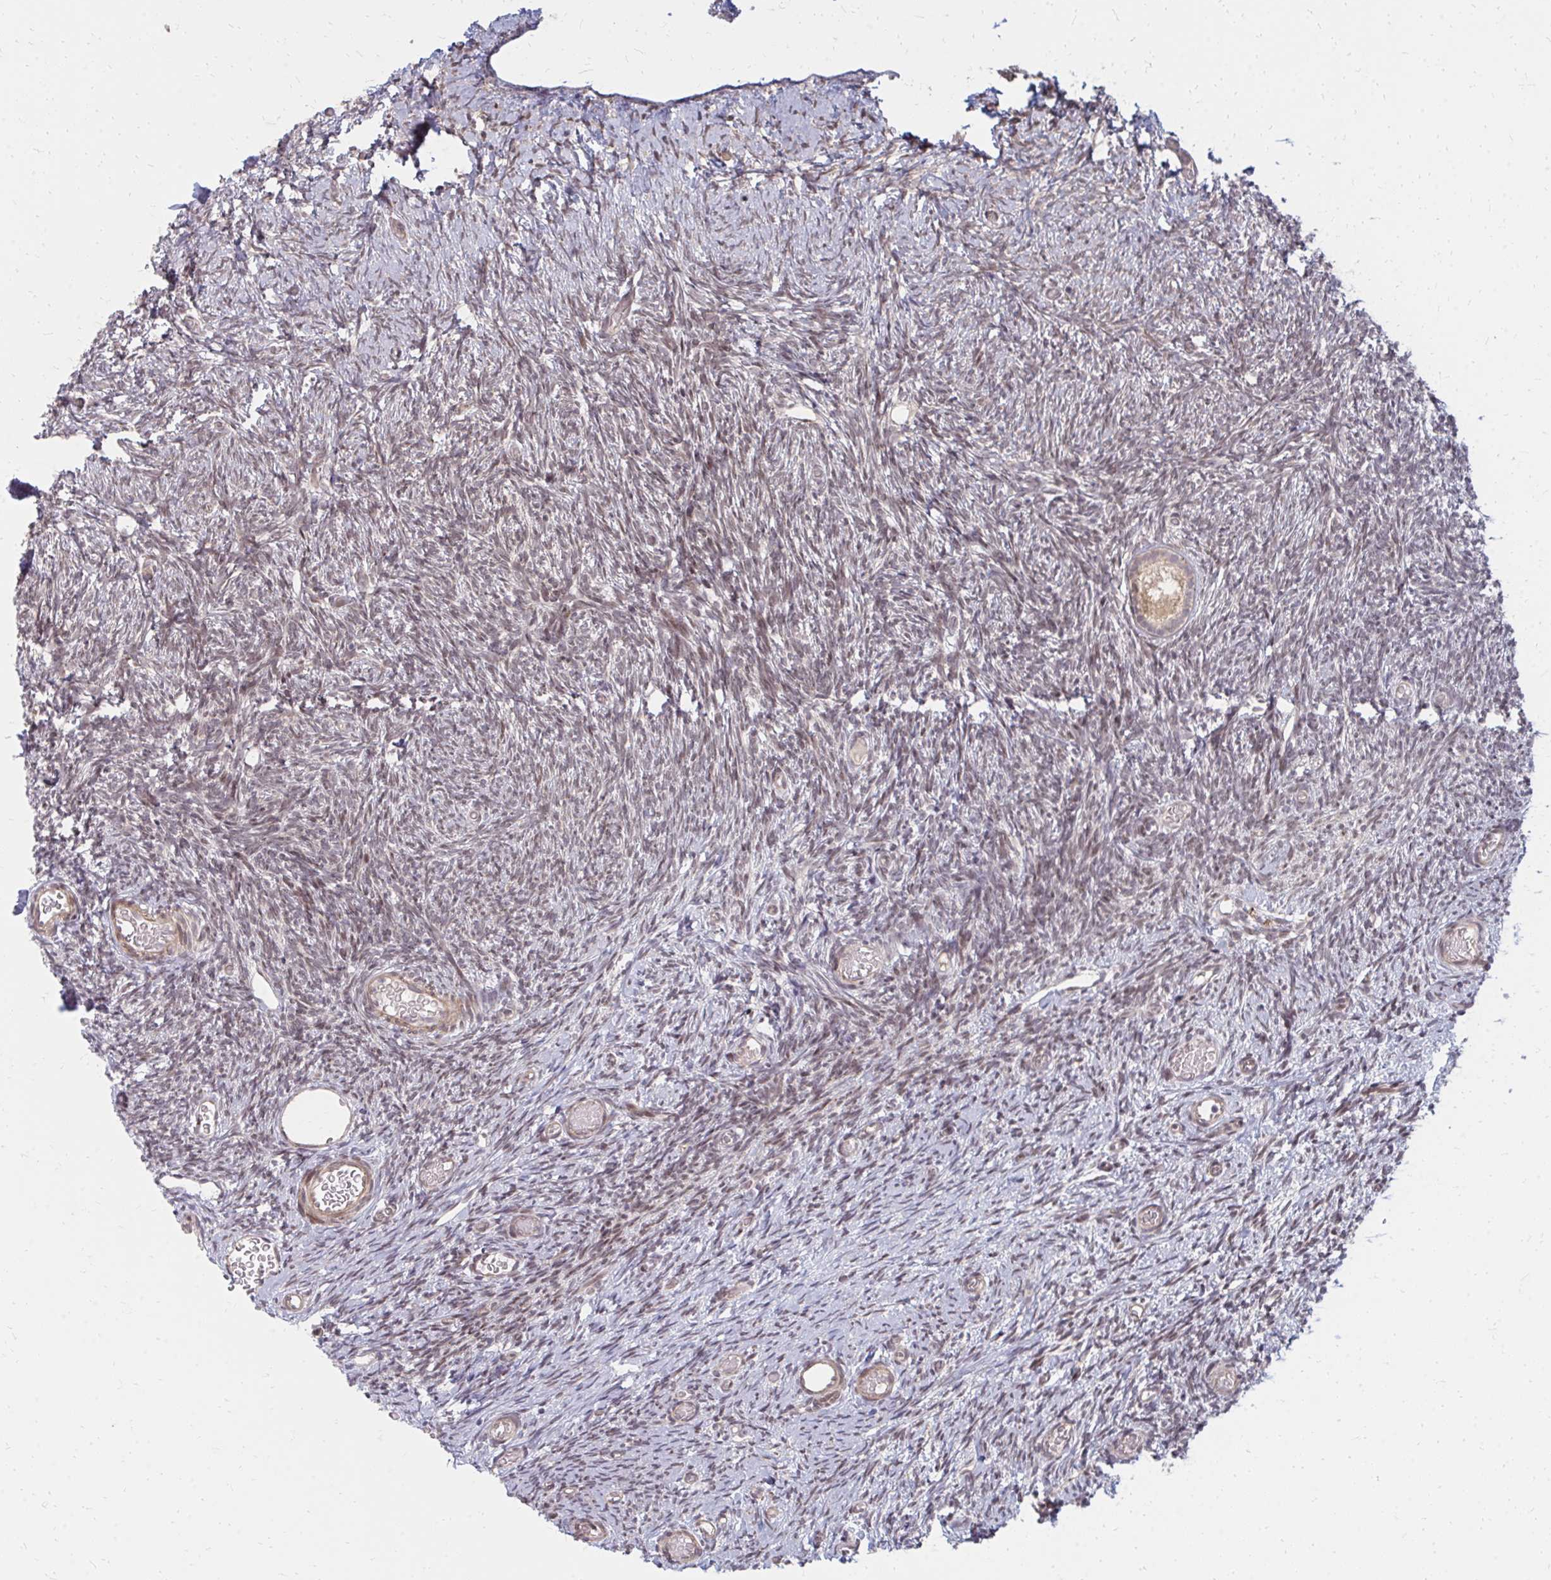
{"staining": {"intensity": "weak", "quantity": ">75%", "location": "cytoplasmic/membranous"}, "tissue": "ovary", "cell_type": "Follicle cells", "image_type": "normal", "snomed": [{"axis": "morphology", "description": "Normal tissue, NOS"}, {"axis": "topography", "description": "Ovary"}], "caption": "Protein expression analysis of unremarkable ovary shows weak cytoplasmic/membranous staining in about >75% of follicle cells. (DAB (3,3'-diaminobenzidine) IHC, brown staining for protein, blue staining for nuclei).", "gene": "ZNF285", "patient": {"sex": "female", "age": 39}}